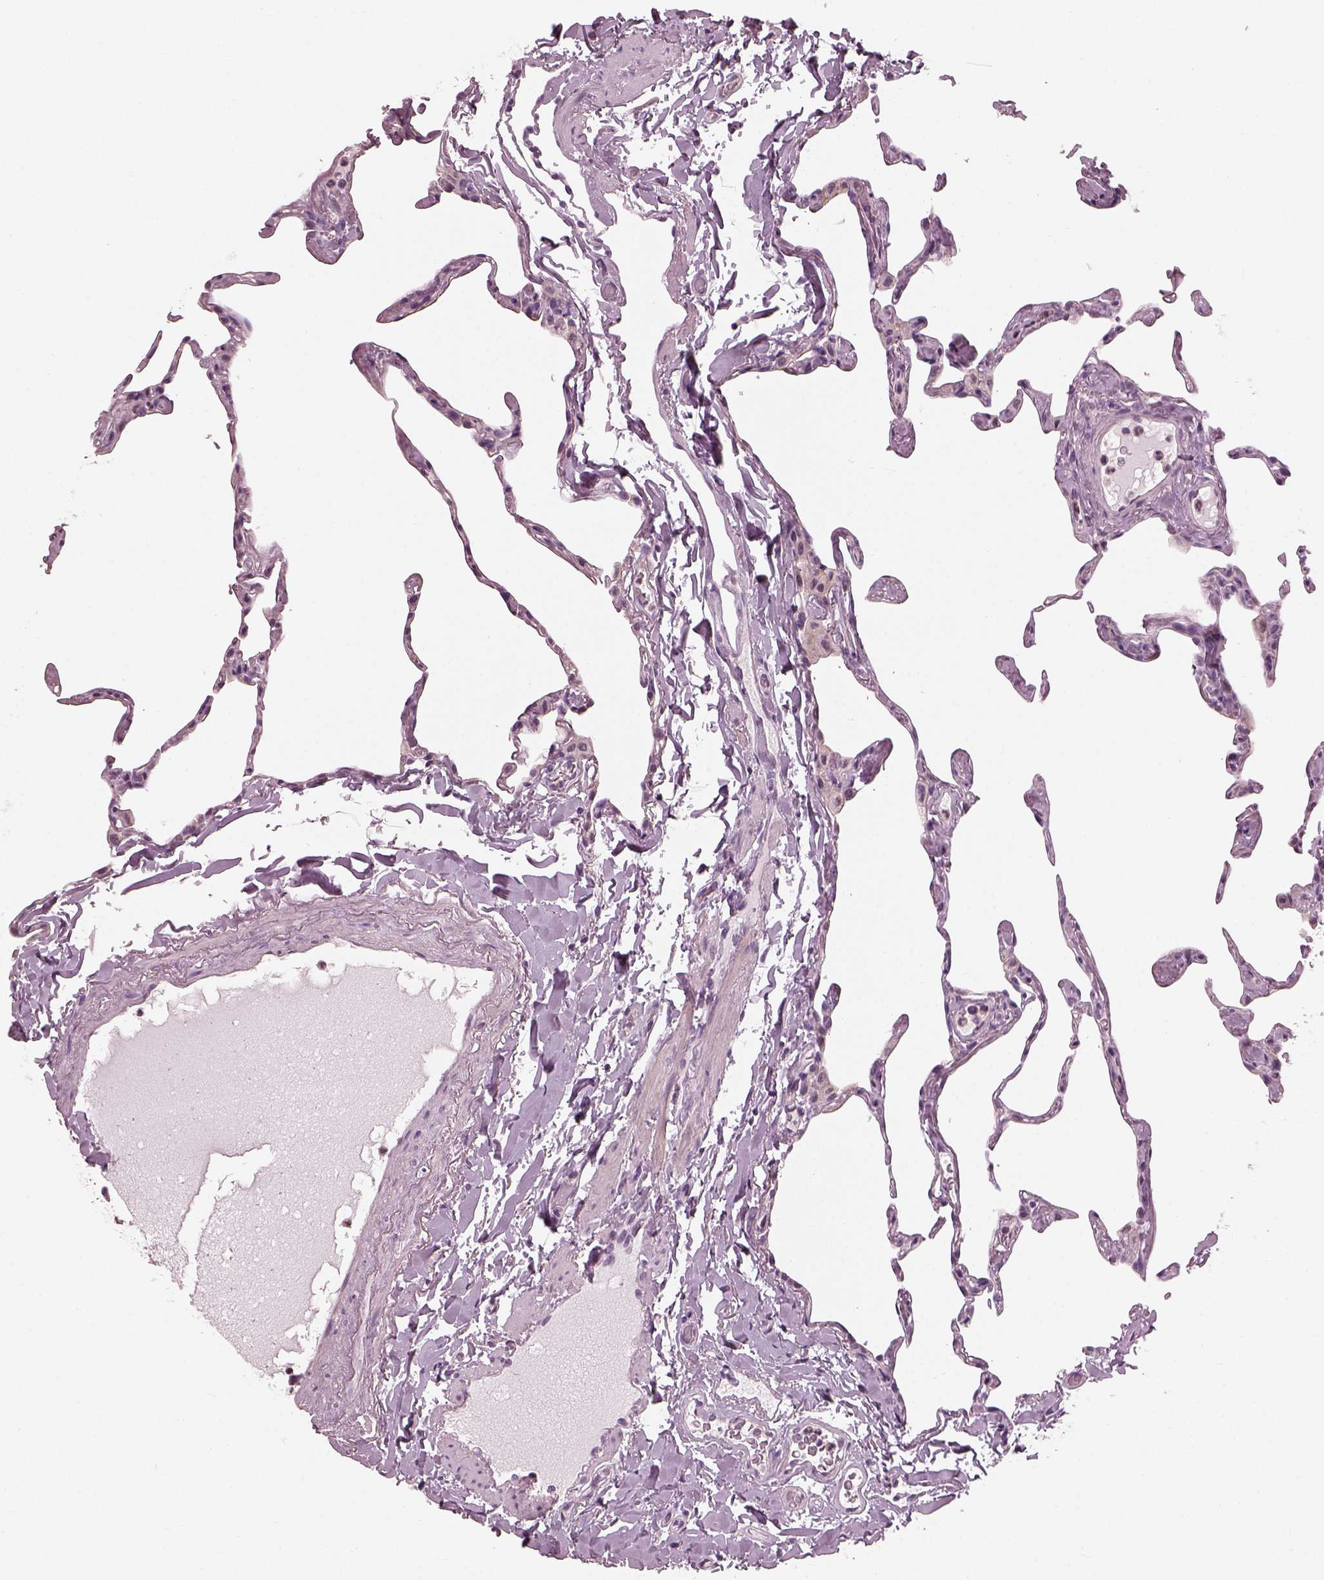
{"staining": {"intensity": "negative", "quantity": "none", "location": "none"}, "tissue": "lung", "cell_type": "Alveolar cells", "image_type": "normal", "snomed": [{"axis": "morphology", "description": "Normal tissue, NOS"}, {"axis": "topography", "description": "Lung"}], "caption": "Immunohistochemistry of normal lung demonstrates no expression in alveolar cells. (DAB immunohistochemistry visualized using brightfield microscopy, high magnification).", "gene": "BFSP1", "patient": {"sex": "male", "age": 65}}